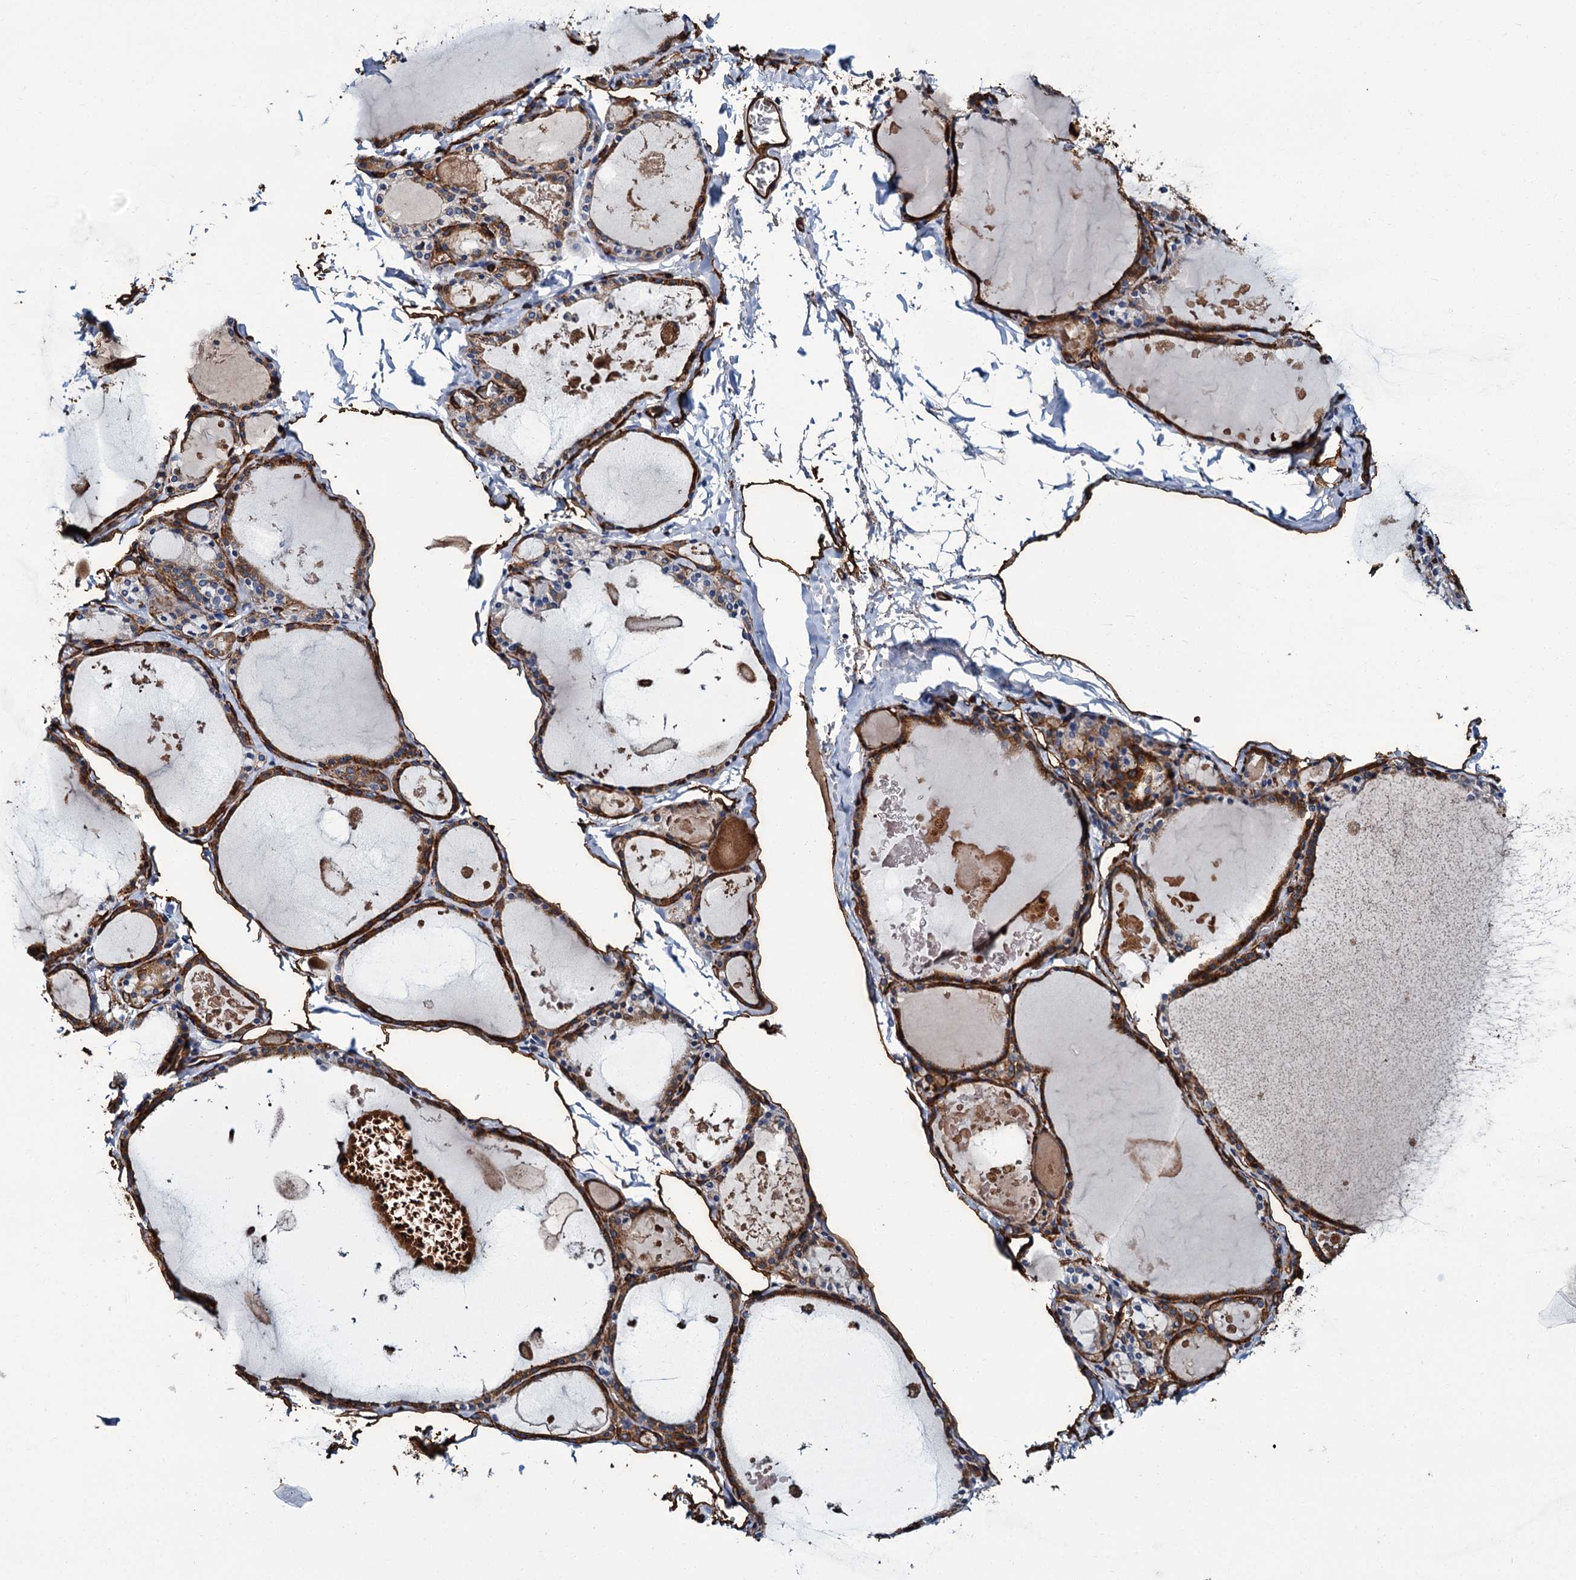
{"staining": {"intensity": "strong", "quantity": ">75%", "location": "cytoplasmic/membranous"}, "tissue": "thyroid gland", "cell_type": "Glandular cells", "image_type": "normal", "snomed": [{"axis": "morphology", "description": "Normal tissue, NOS"}, {"axis": "topography", "description": "Thyroid gland"}], "caption": "High-magnification brightfield microscopy of normal thyroid gland stained with DAB (brown) and counterstained with hematoxylin (blue). glandular cells exhibit strong cytoplasmic/membranous positivity is seen in approximately>75% of cells.", "gene": "CACNA1C", "patient": {"sex": "male", "age": 56}}